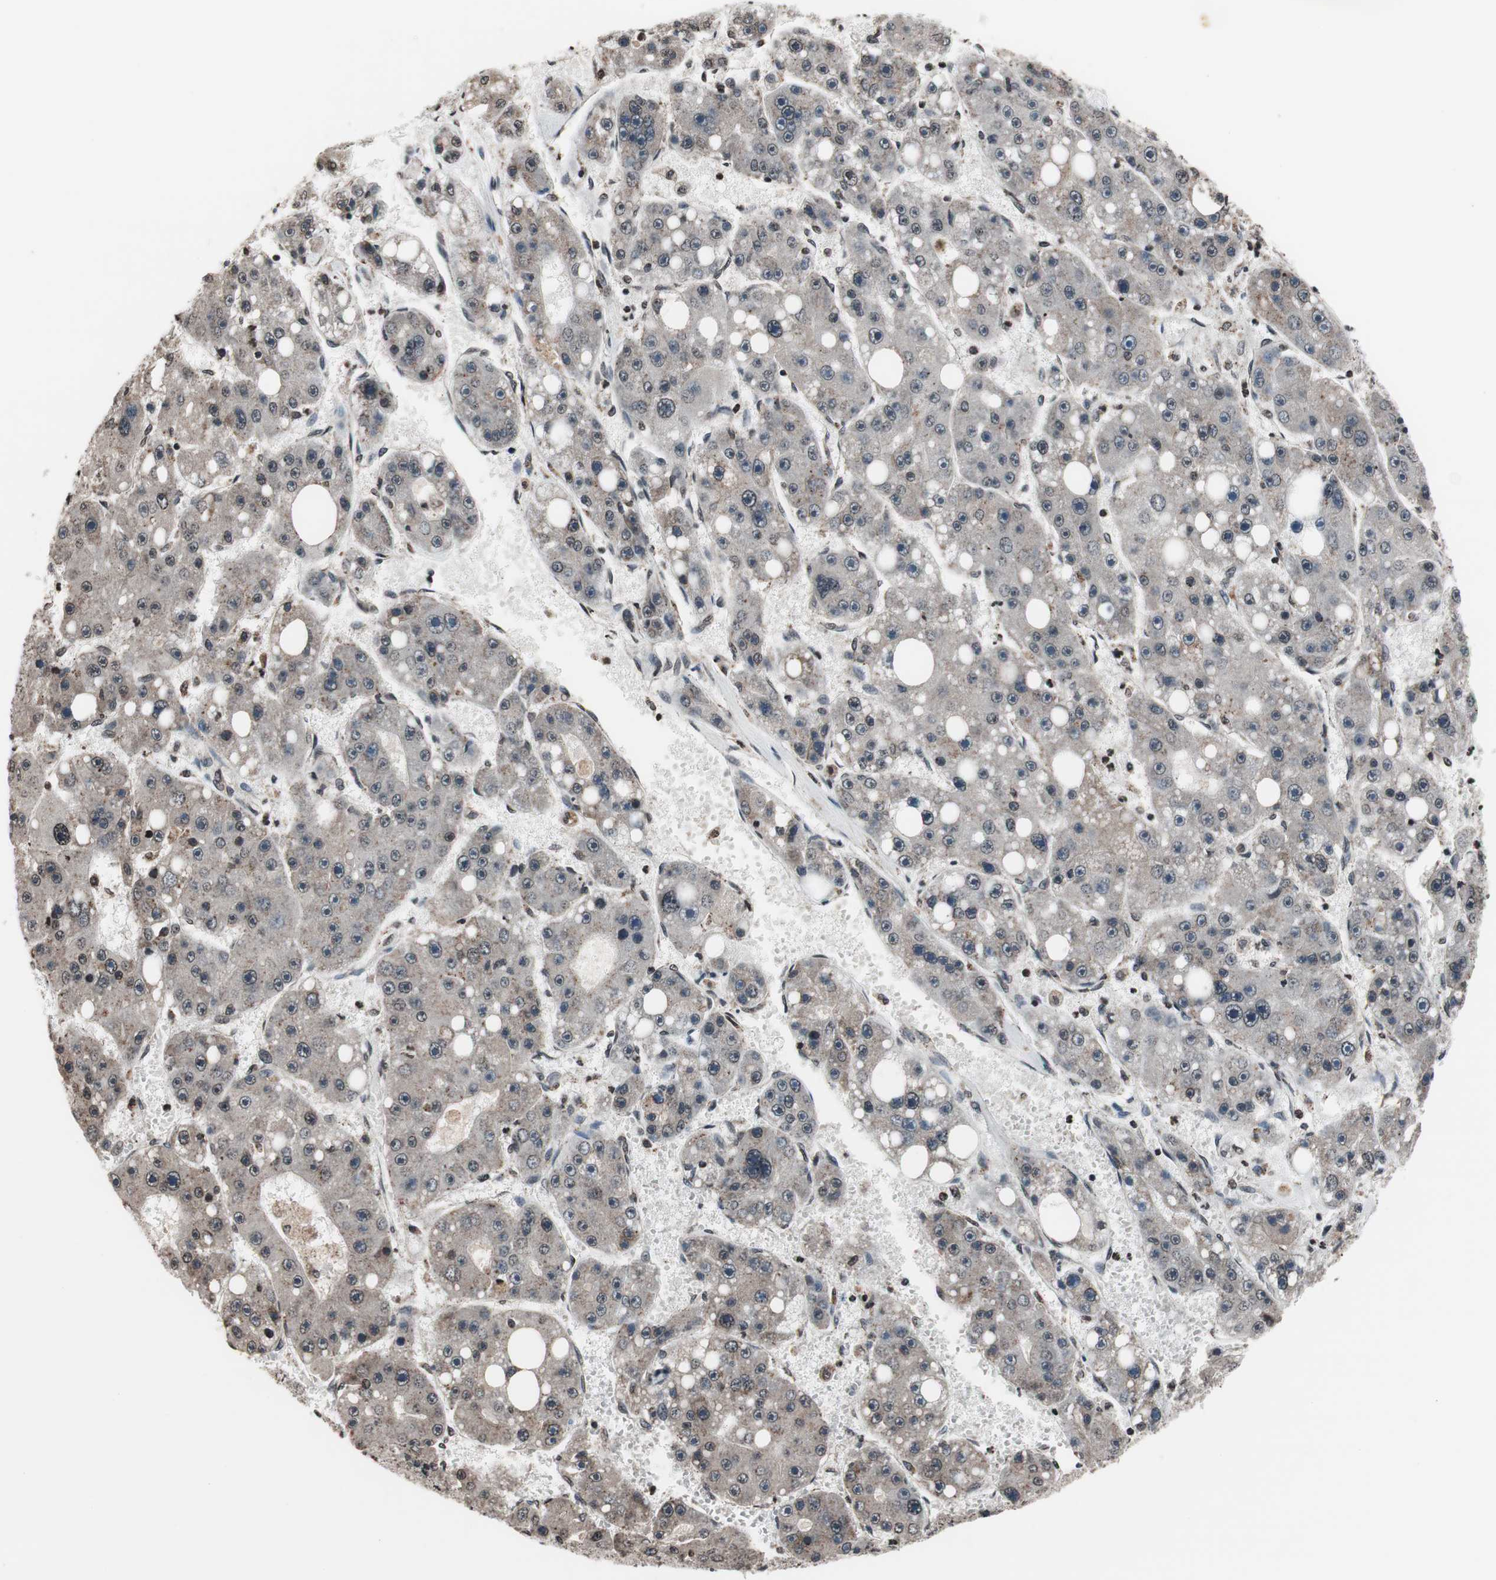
{"staining": {"intensity": "negative", "quantity": "none", "location": "none"}, "tissue": "liver cancer", "cell_type": "Tumor cells", "image_type": "cancer", "snomed": [{"axis": "morphology", "description": "Carcinoma, Hepatocellular, NOS"}, {"axis": "topography", "description": "Liver"}], "caption": "Liver cancer was stained to show a protein in brown. There is no significant expression in tumor cells.", "gene": "RFC1", "patient": {"sex": "female", "age": 61}}